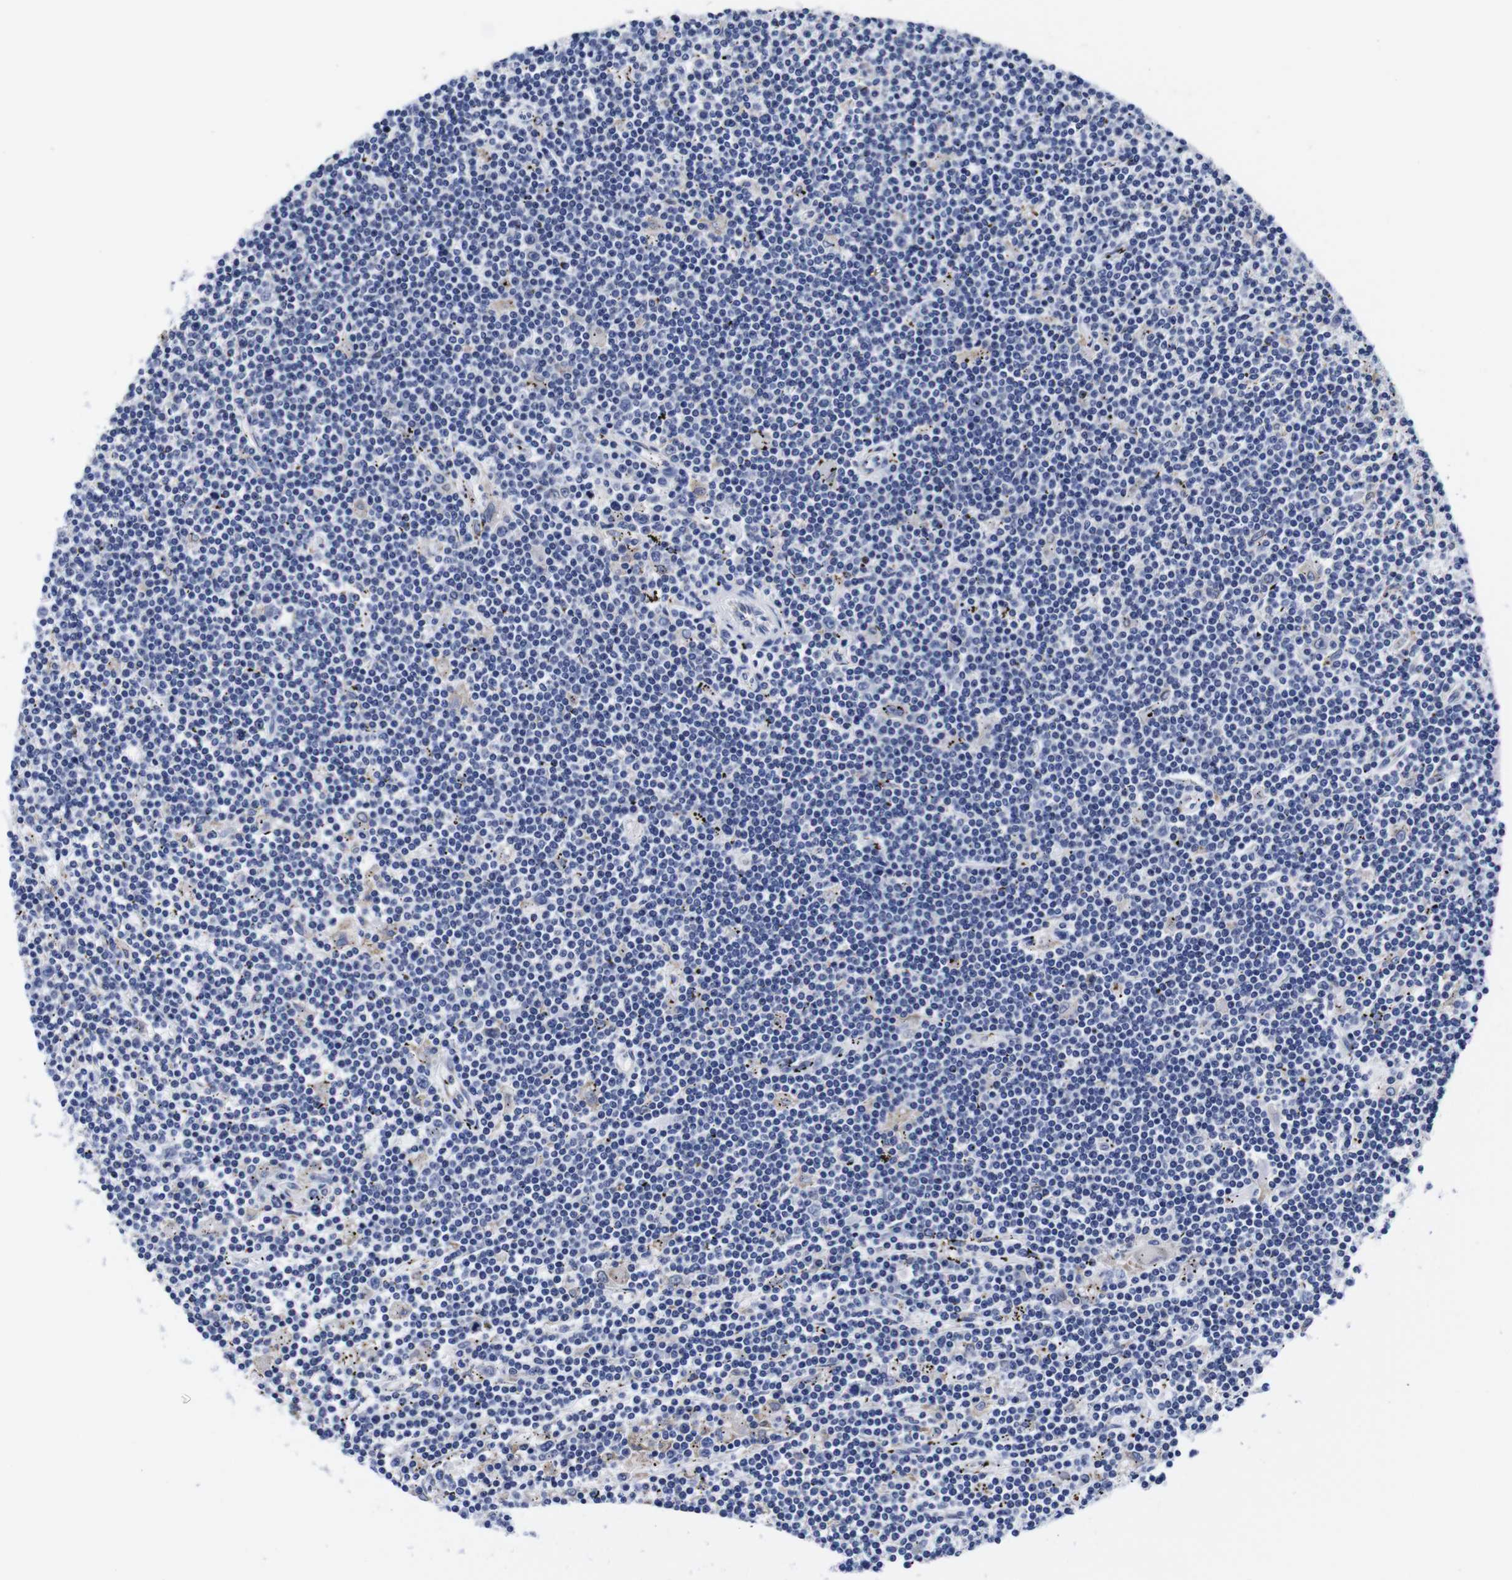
{"staining": {"intensity": "weak", "quantity": "<25%", "location": "cytoplasmic/membranous"}, "tissue": "lymphoma", "cell_type": "Tumor cells", "image_type": "cancer", "snomed": [{"axis": "morphology", "description": "Malignant lymphoma, non-Hodgkin's type, Low grade"}, {"axis": "topography", "description": "Spleen"}], "caption": "Immunohistochemistry histopathology image of neoplastic tissue: low-grade malignant lymphoma, non-Hodgkin's type stained with DAB reveals no significant protein expression in tumor cells.", "gene": "CLEC4G", "patient": {"sex": "male", "age": 76}}